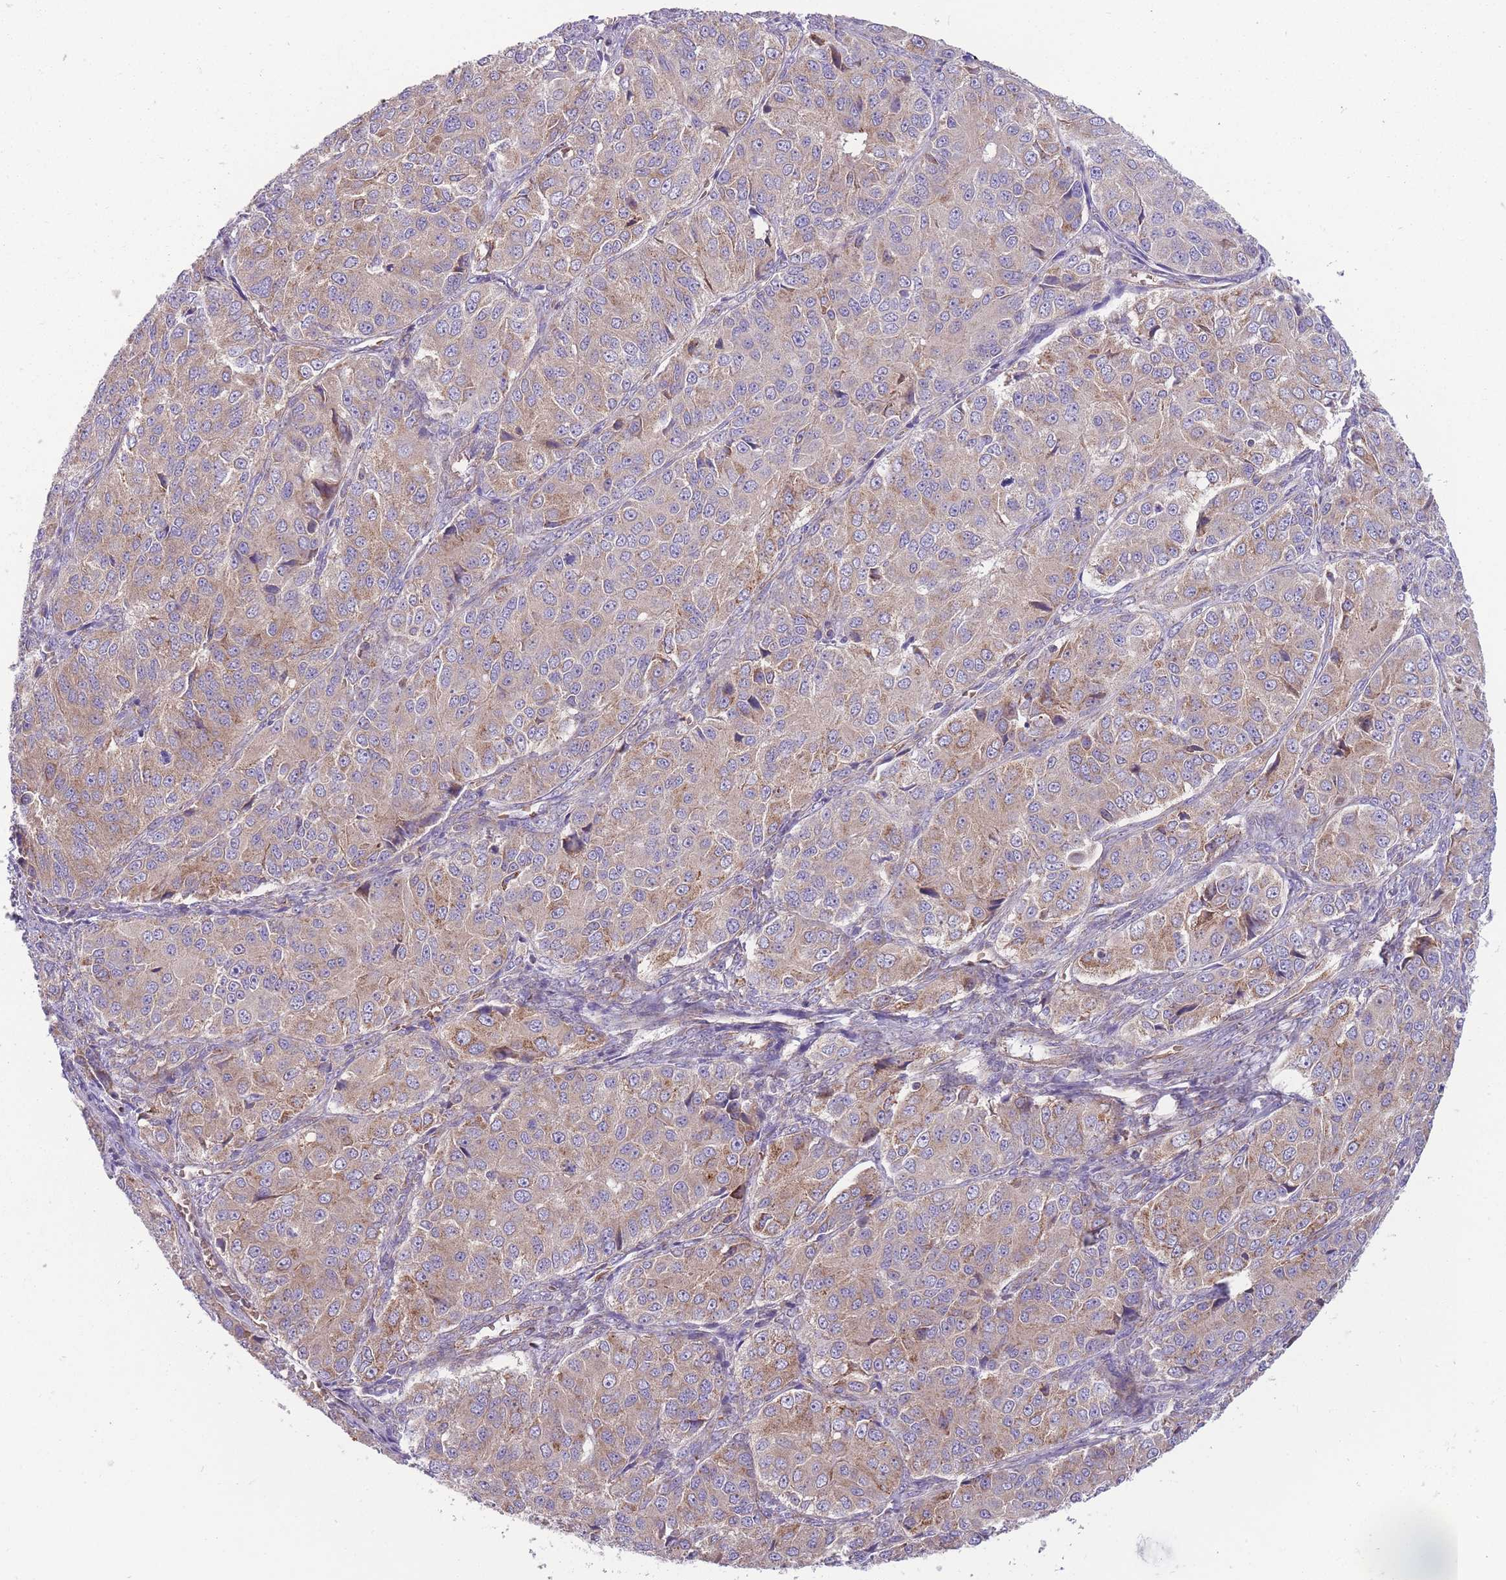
{"staining": {"intensity": "moderate", "quantity": "<25%", "location": "cytoplasmic/membranous"}, "tissue": "ovarian cancer", "cell_type": "Tumor cells", "image_type": "cancer", "snomed": [{"axis": "morphology", "description": "Carcinoma, endometroid"}, {"axis": "topography", "description": "Ovary"}], "caption": "High-magnification brightfield microscopy of endometroid carcinoma (ovarian) stained with DAB (brown) and counterstained with hematoxylin (blue). tumor cells exhibit moderate cytoplasmic/membranous staining is present in approximately<25% of cells.", "gene": "ANKRD10", "patient": {"sex": "female", "age": 51}}